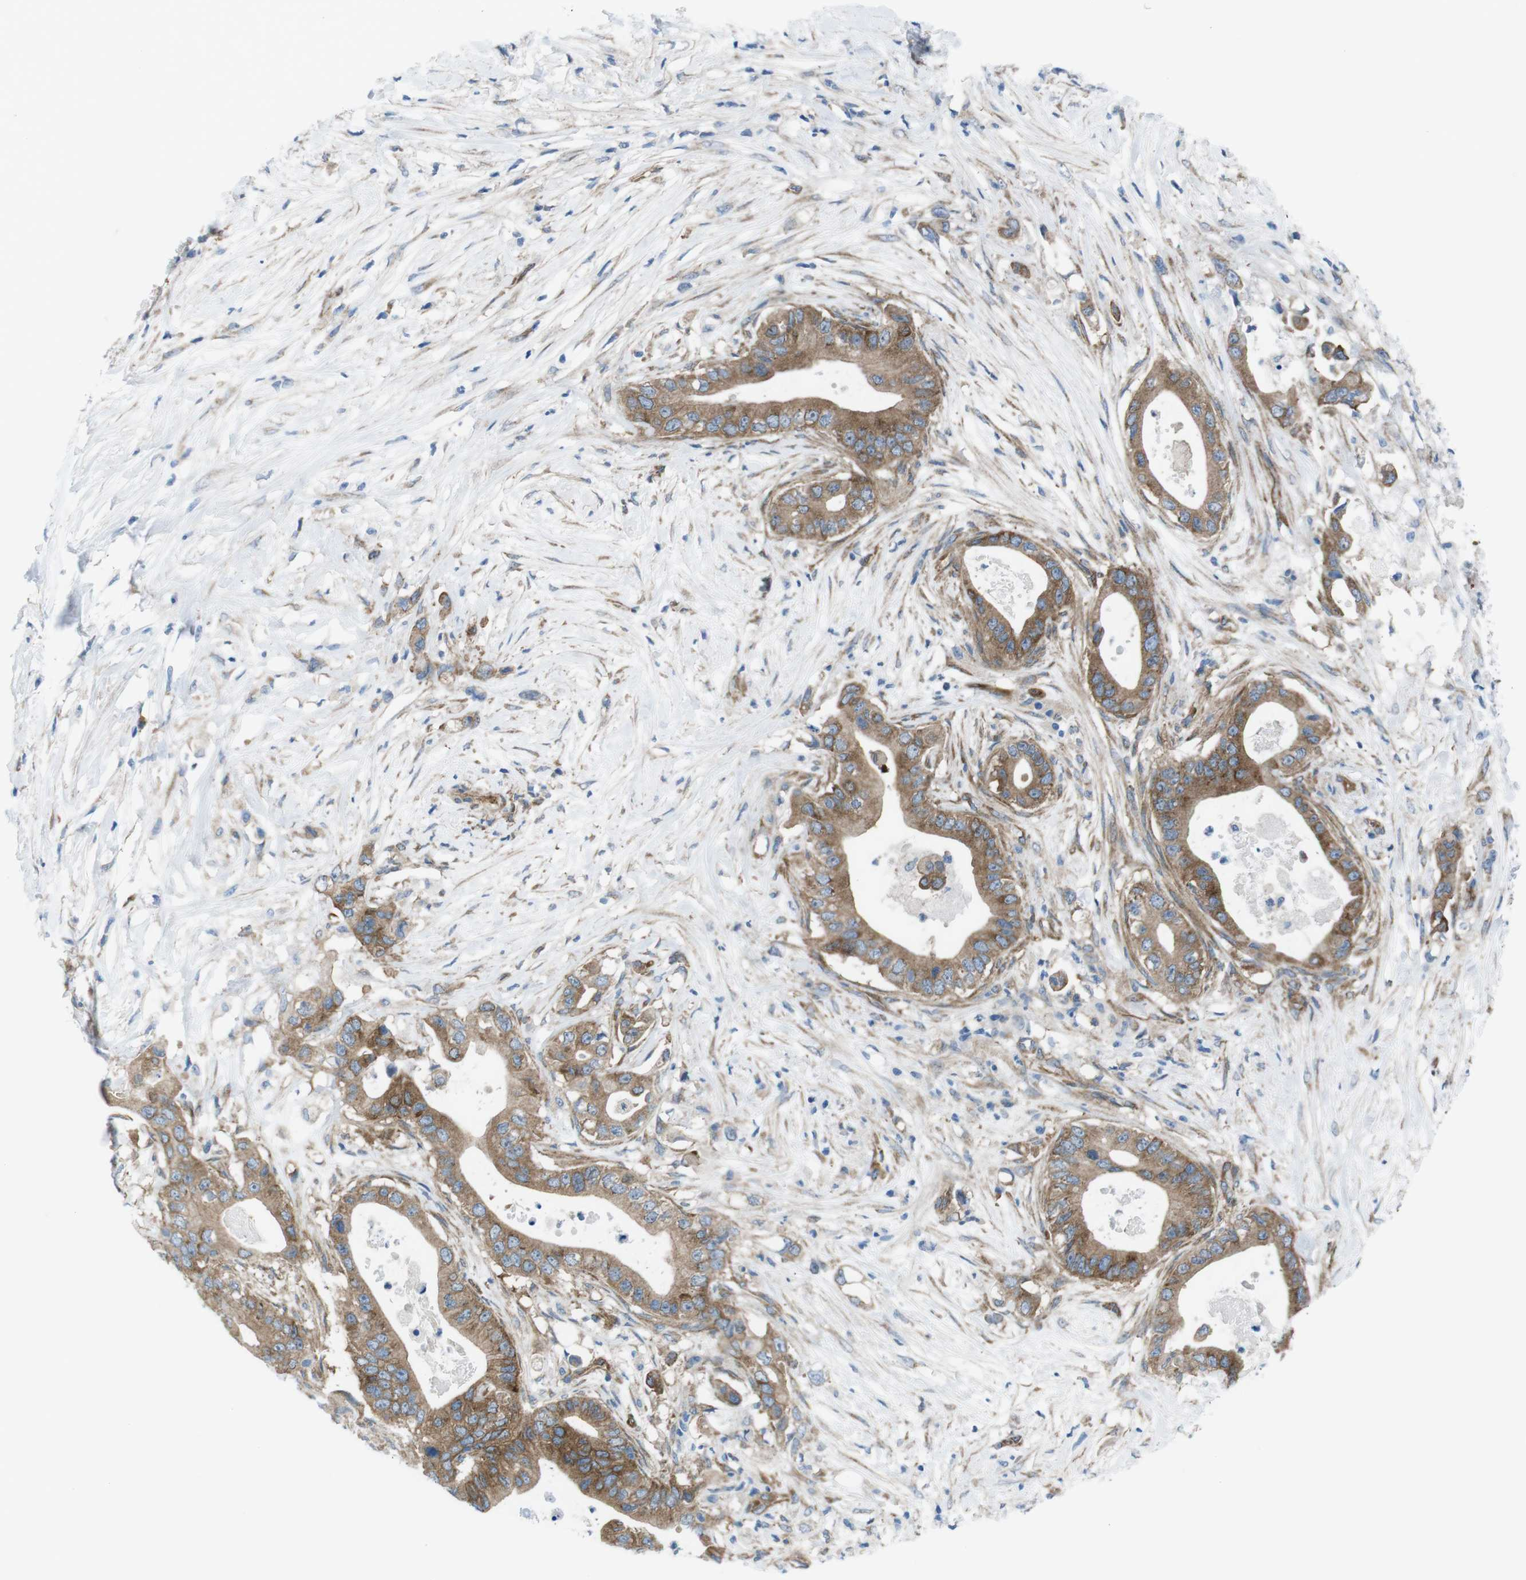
{"staining": {"intensity": "moderate", "quantity": ">75%", "location": "cytoplasmic/membranous"}, "tissue": "pancreatic cancer", "cell_type": "Tumor cells", "image_type": "cancer", "snomed": [{"axis": "morphology", "description": "Adenocarcinoma, NOS"}, {"axis": "topography", "description": "Pancreas"}], "caption": "Protein expression analysis of human adenocarcinoma (pancreatic) reveals moderate cytoplasmic/membranous expression in approximately >75% of tumor cells.", "gene": "DIAPH2", "patient": {"sex": "male", "age": 77}}